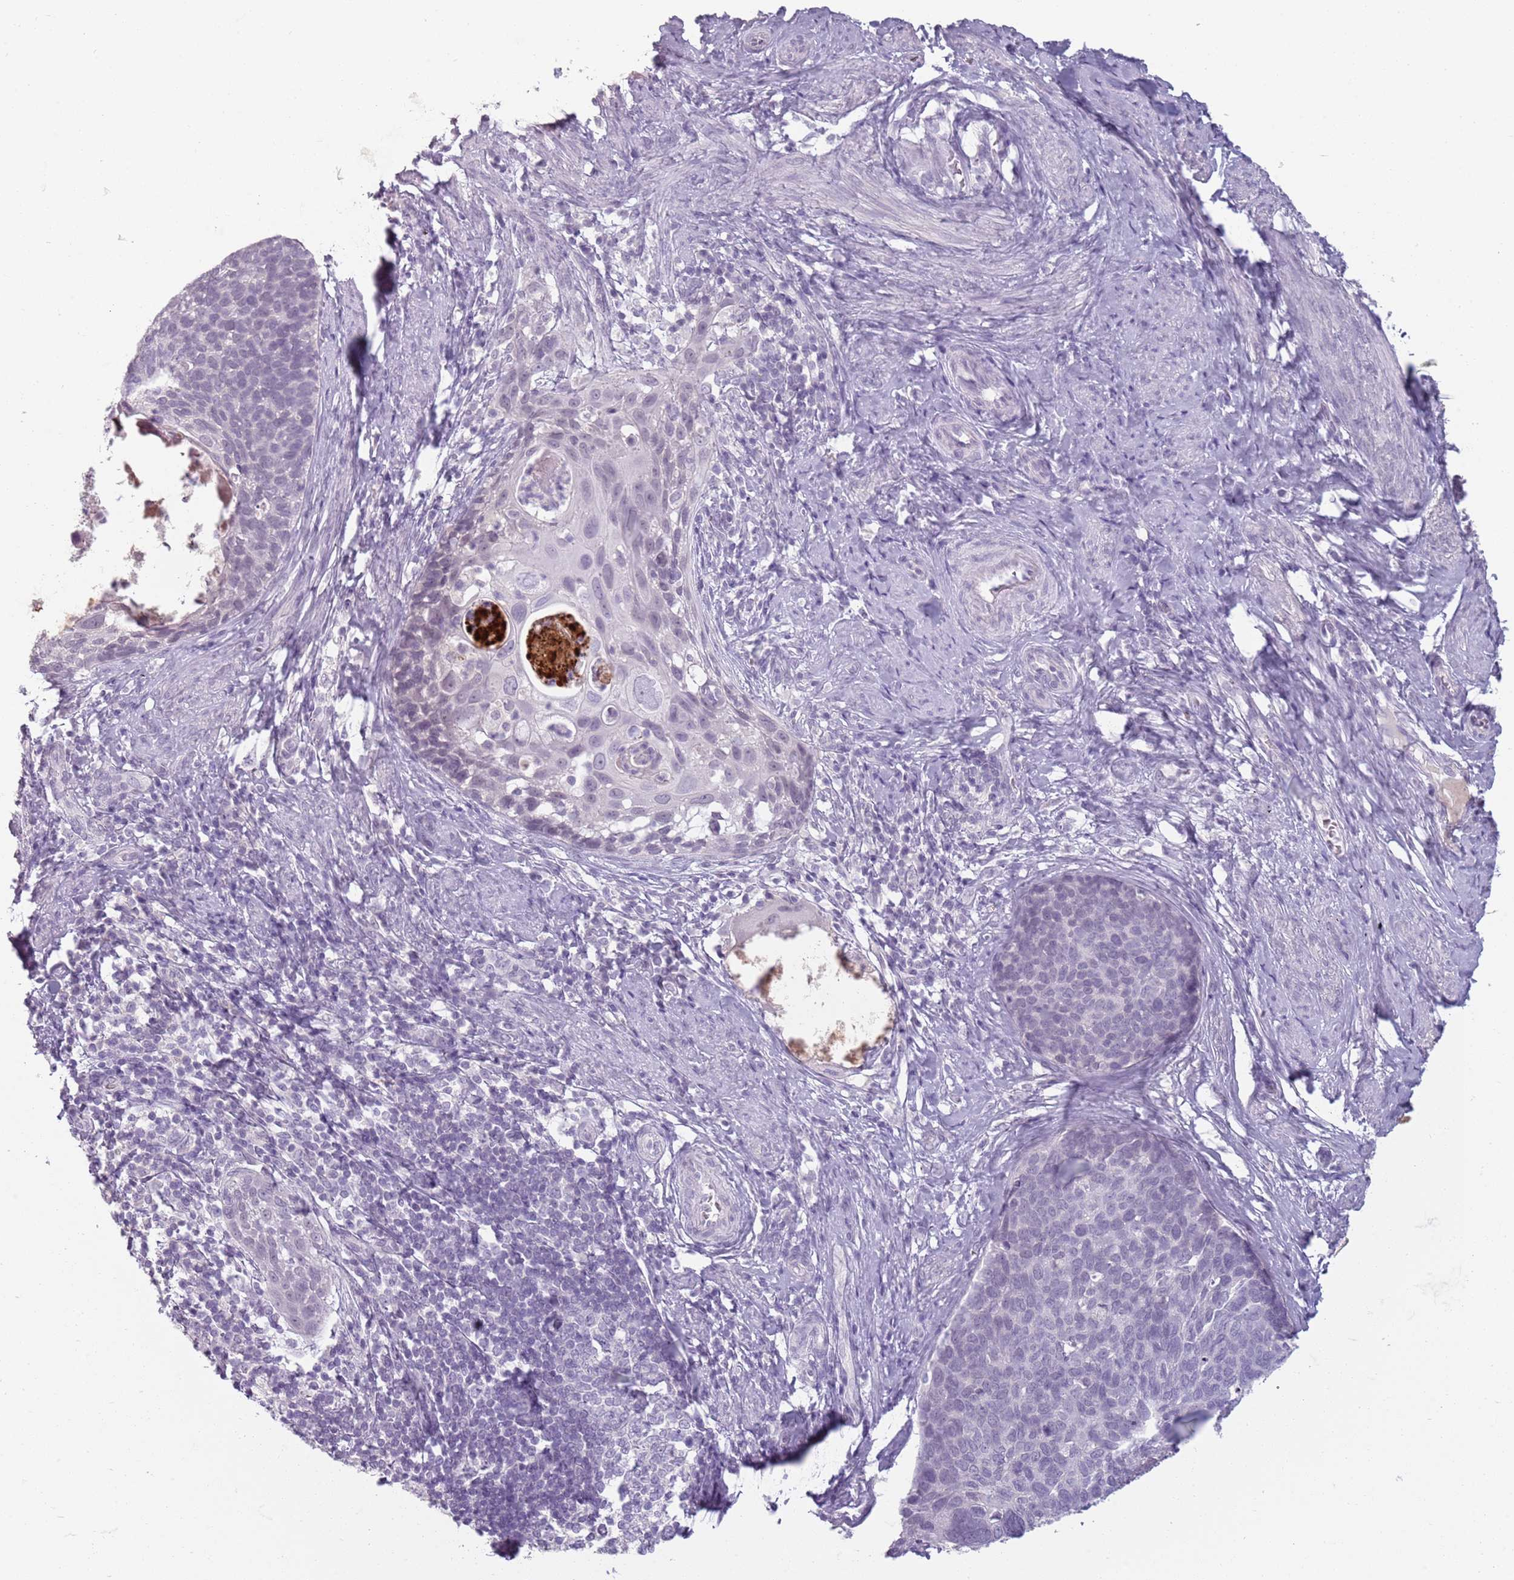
{"staining": {"intensity": "negative", "quantity": "none", "location": "none"}, "tissue": "cervical cancer", "cell_type": "Tumor cells", "image_type": "cancer", "snomed": [{"axis": "morphology", "description": "Squamous cell carcinoma, NOS"}, {"axis": "topography", "description": "Cervix"}], "caption": "DAB immunohistochemical staining of cervical cancer shows no significant expression in tumor cells. (Stains: DAB (3,3'-diaminobenzidine) immunohistochemistry with hematoxylin counter stain, Microscopy: brightfield microscopy at high magnification).", "gene": "PIEZO1", "patient": {"sex": "female", "age": 80}}